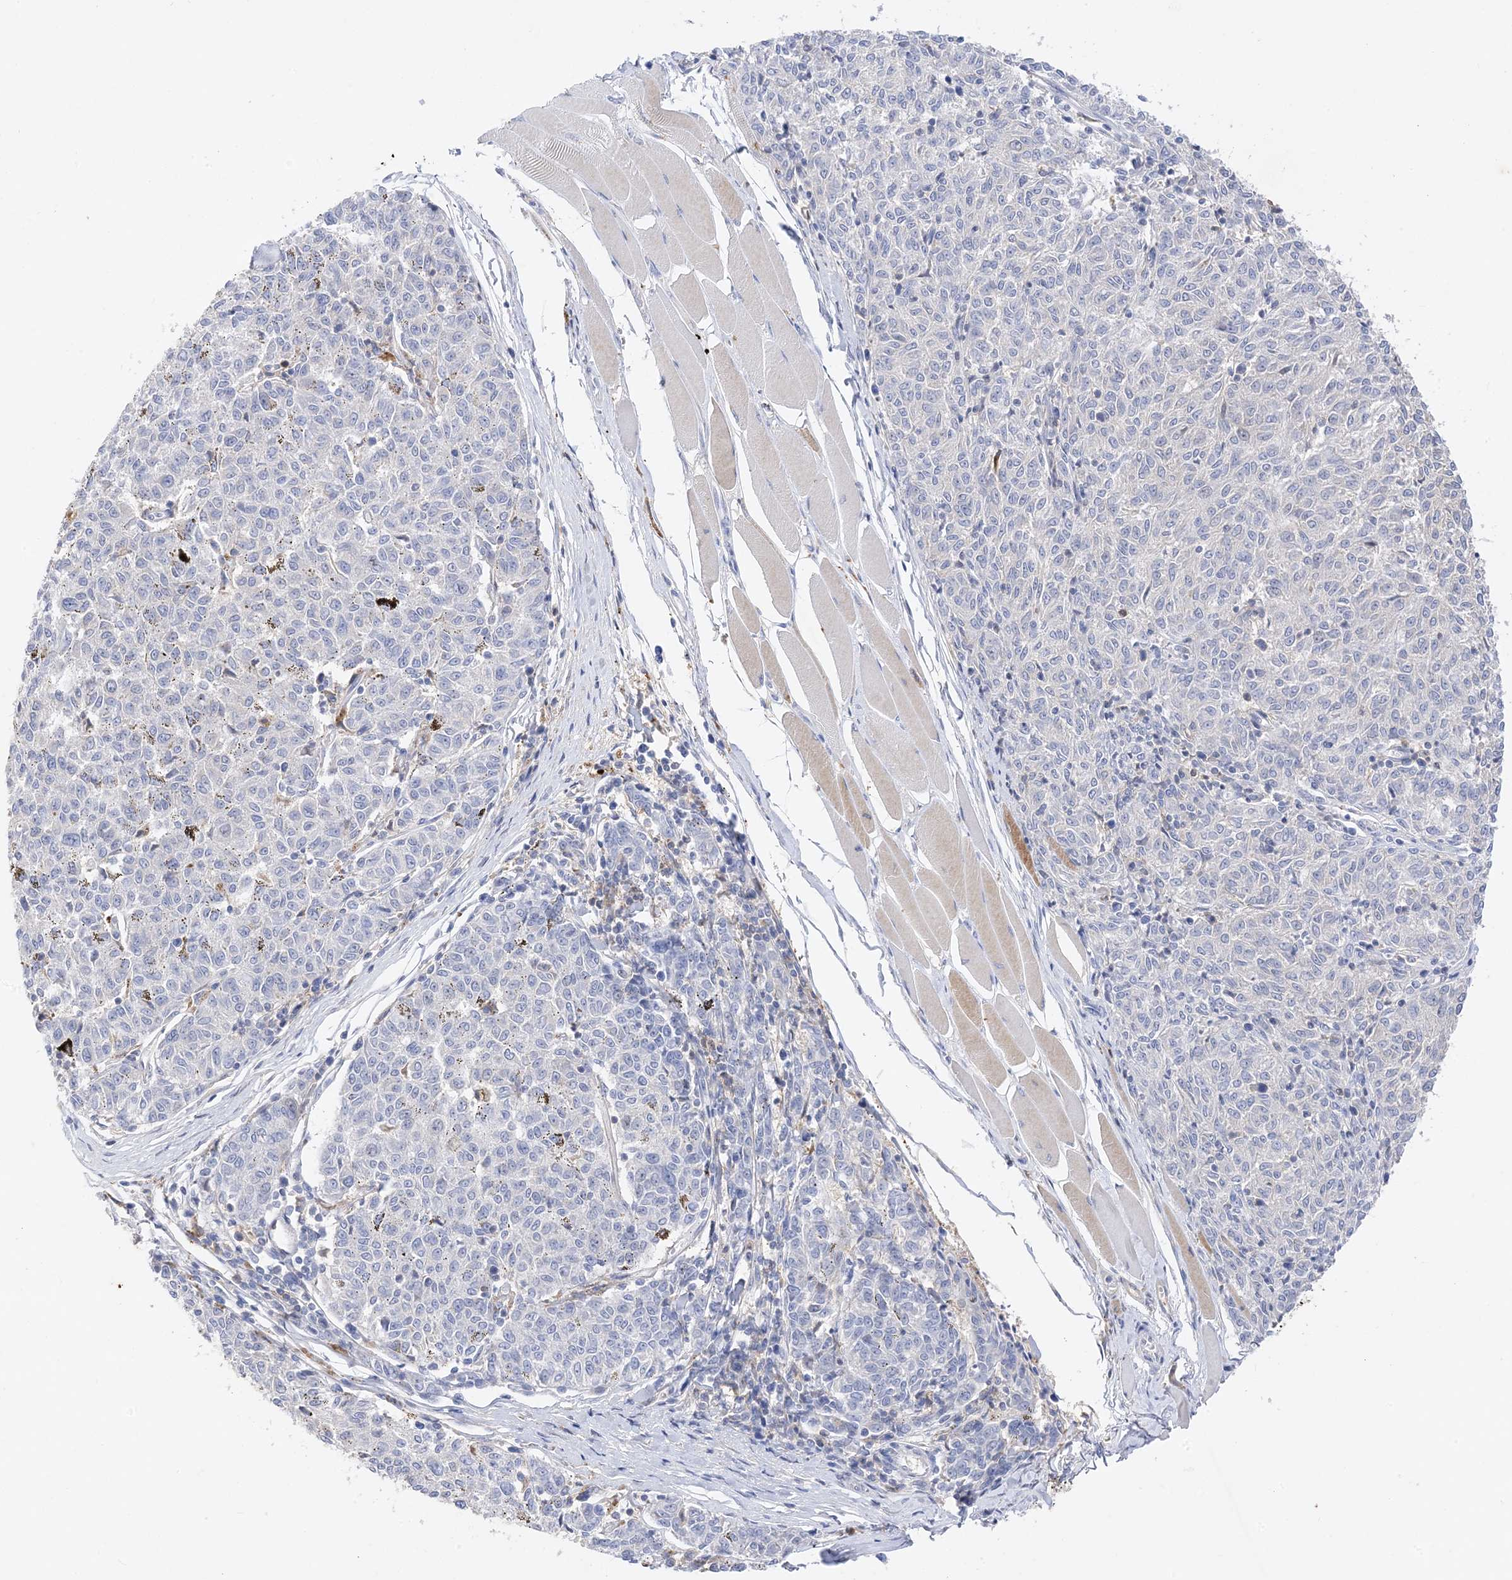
{"staining": {"intensity": "negative", "quantity": "none", "location": "none"}, "tissue": "melanoma", "cell_type": "Tumor cells", "image_type": "cancer", "snomed": [{"axis": "morphology", "description": "Malignant melanoma, NOS"}, {"axis": "topography", "description": "Skin"}], "caption": "An immunohistochemistry histopathology image of melanoma is shown. There is no staining in tumor cells of melanoma.", "gene": "ARV1", "patient": {"sex": "female", "age": 72}}